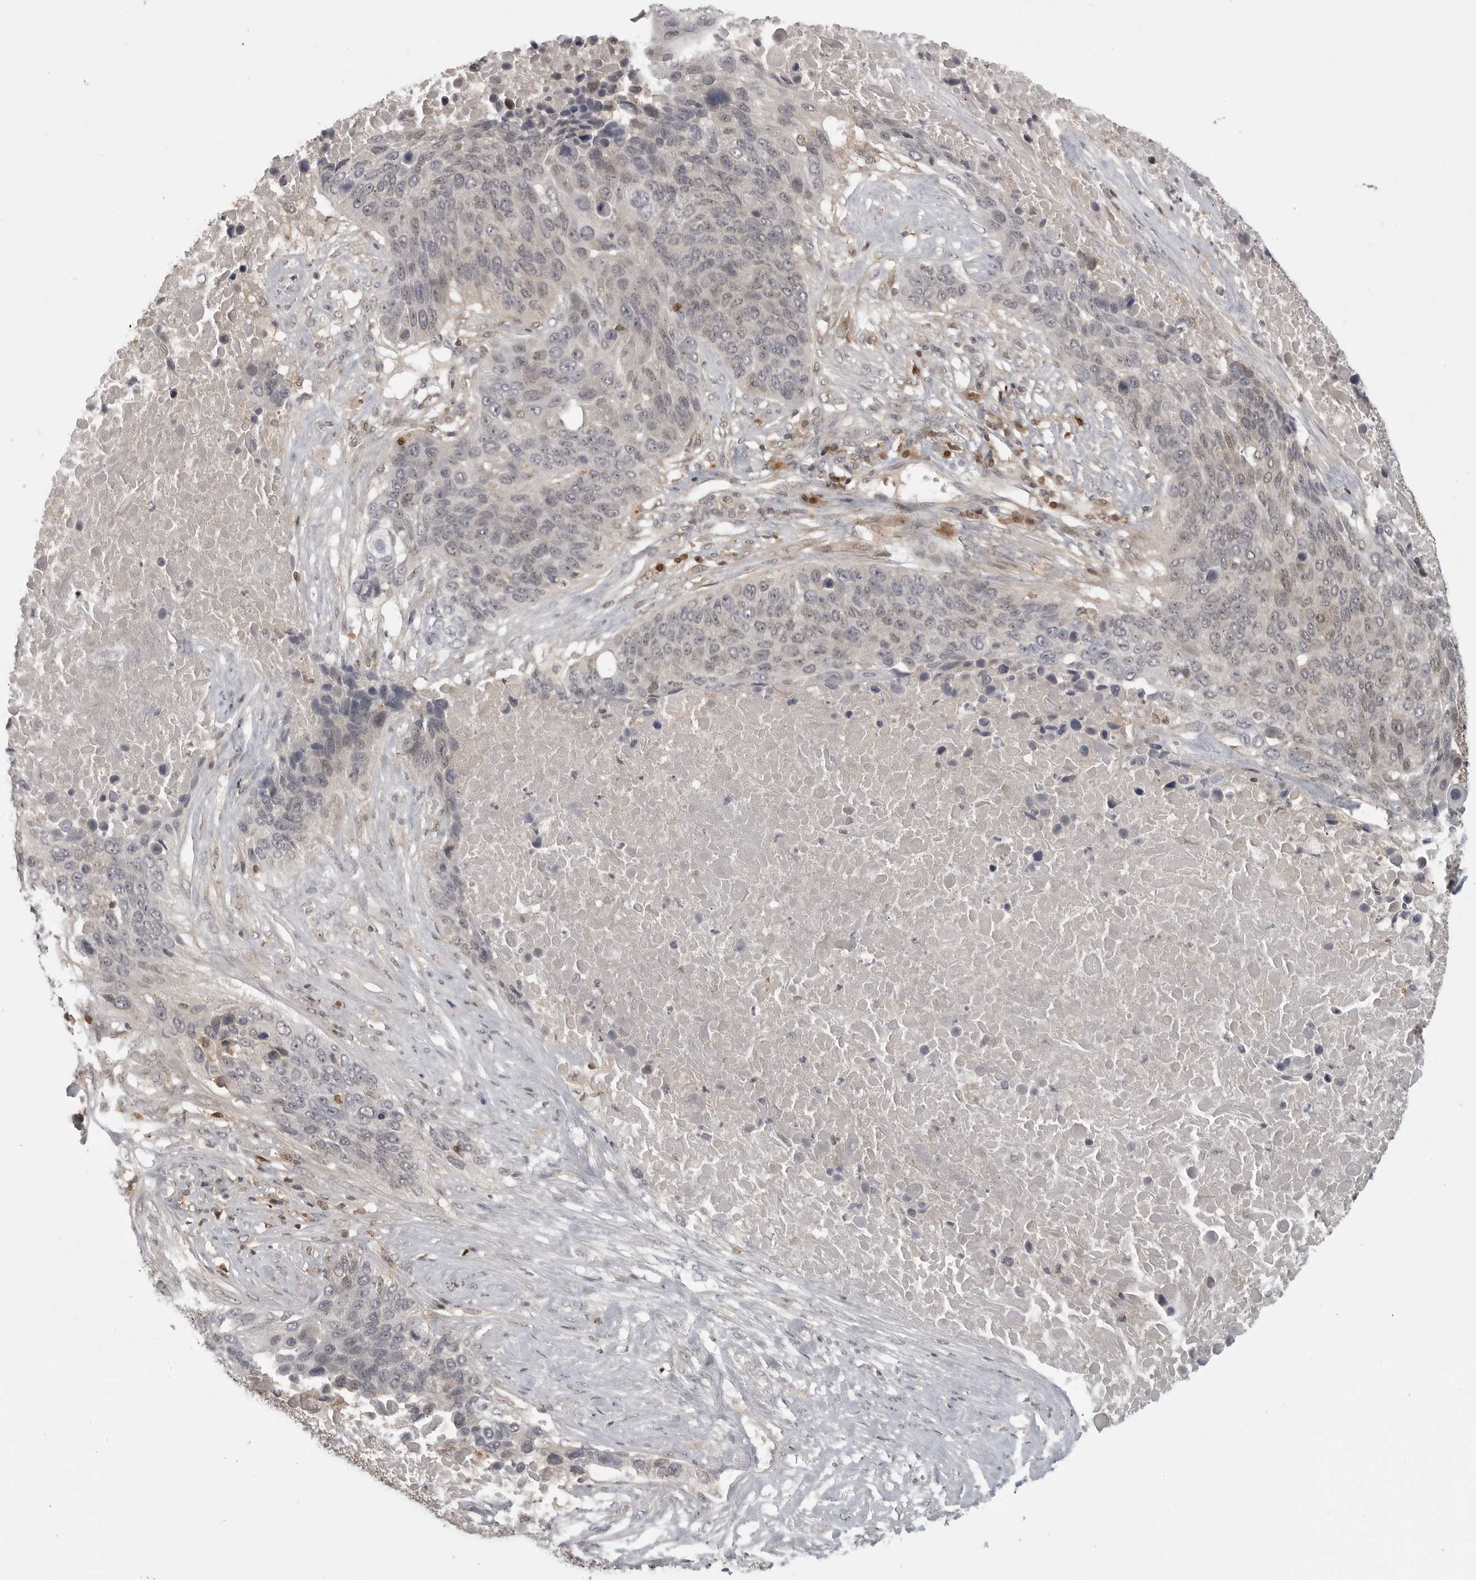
{"staining": {"intensity": "negative", "quantity": "none", "location": "none"}, "tissue": "lung cancer", "cell_type": "Tumor cells", "image_type": "cancer", "snomed": [{"axis": "morphology", "description": "Squamous cell carcinoma, NOS"}, {"axis": "topography", "description": "Lung"}], "caption": "Image shows no significant protein positivity in tumor cells of lung cancer (squamous cell carcinoma).", "gene": "CTIF", "patient": {"sex": "male", "age": 66}}